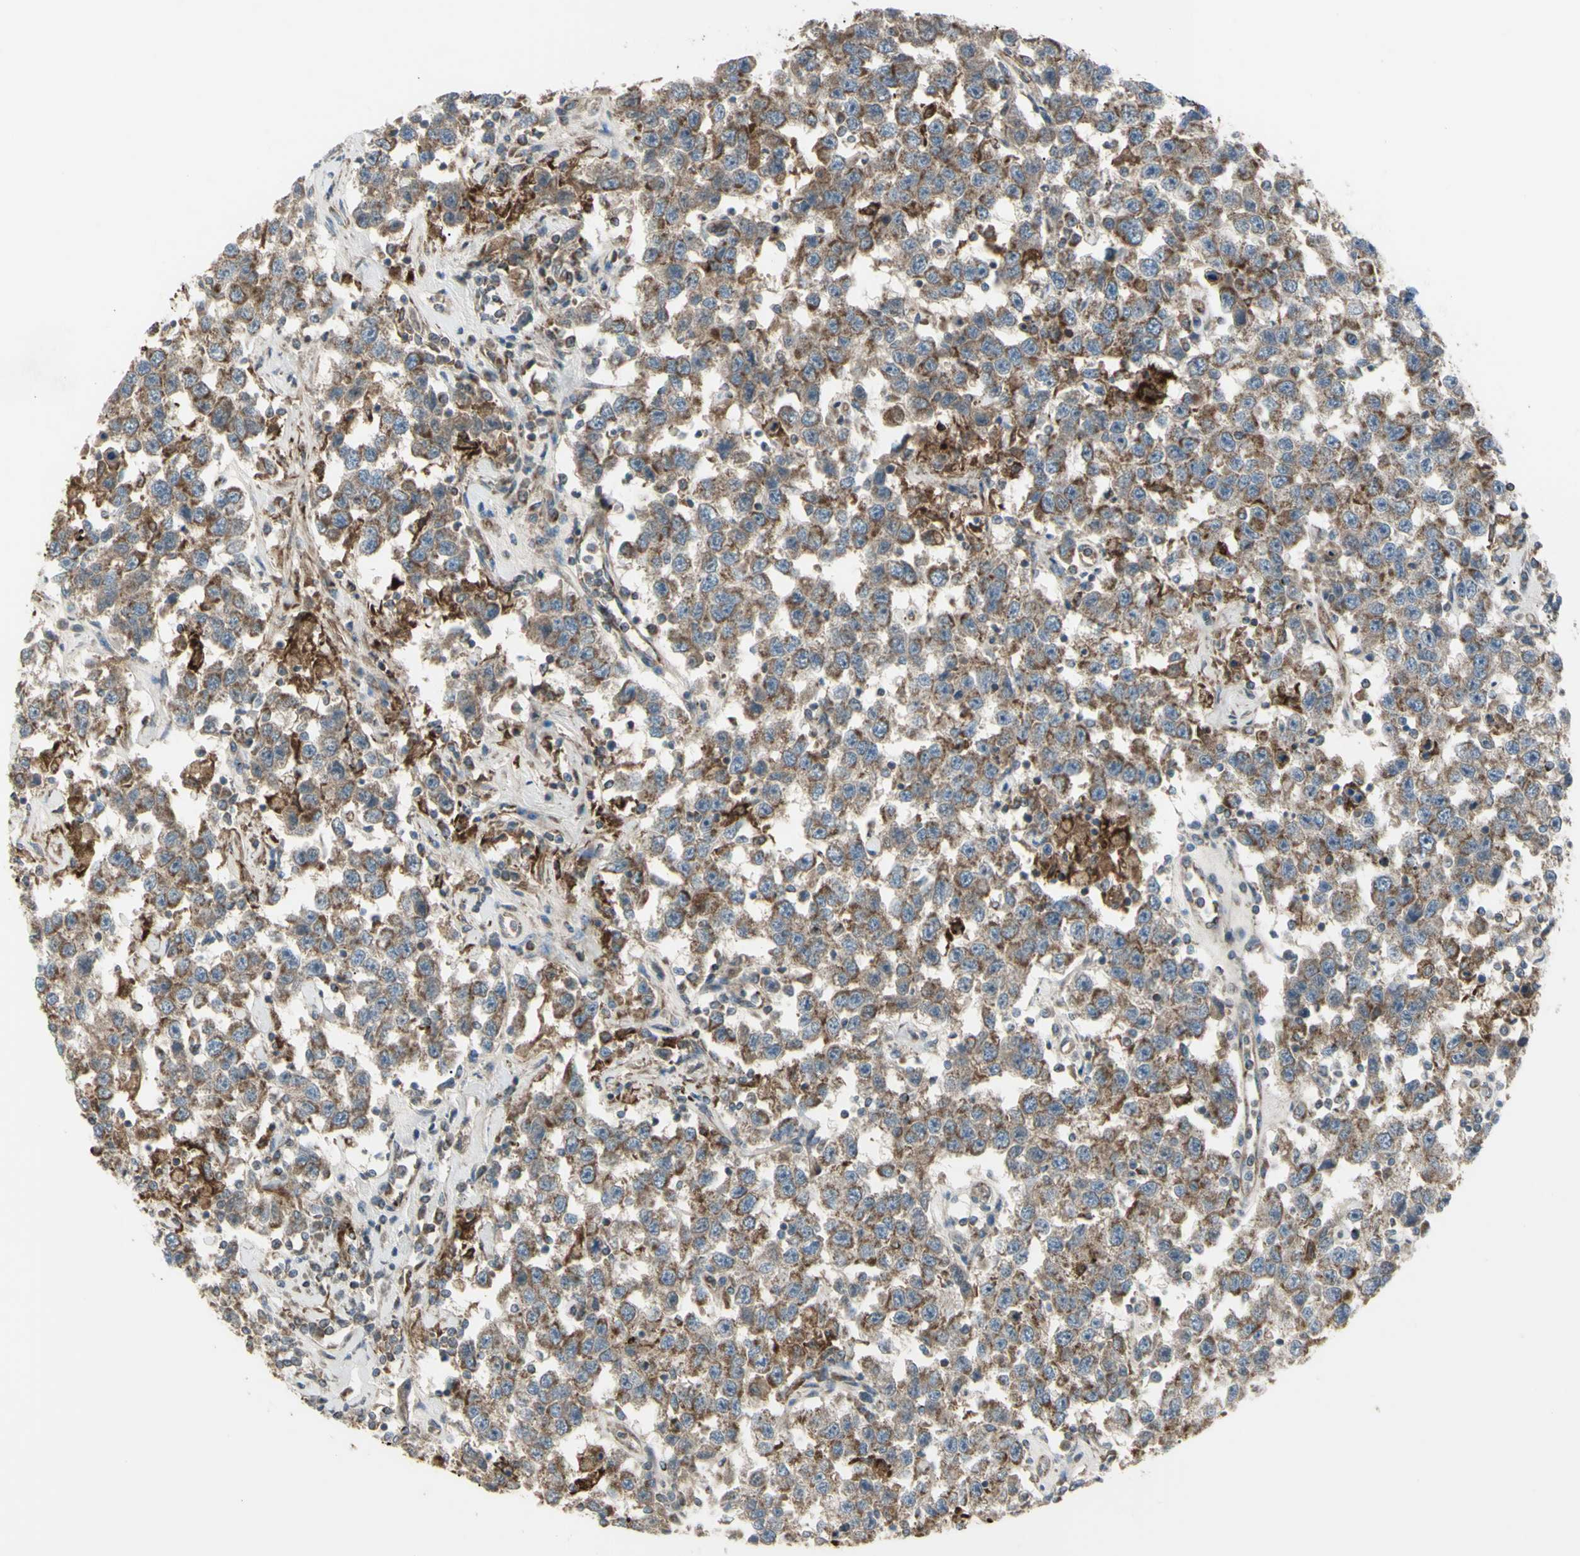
{"staining": {"intensity": "moderate", "quantity": ">75%", "location": "cytoplasmic/membranous"}, "tissue": "testis cancer", "cell_type": "Tumor cells", "image_type": "cancer", "snomed": [{"axis": "morphology", "description": "Seminoma, NOS"}, {"axis": "topography", "description": "Testis"}], "caption": "Testis cancer stained with immunohistochemistry (IHC) reveals moderate cytoplasmic/membranous staining in about >75% of tumor cells.", "gene": "CYB5R1", "patient": {"sex": "male", "age": 41}}